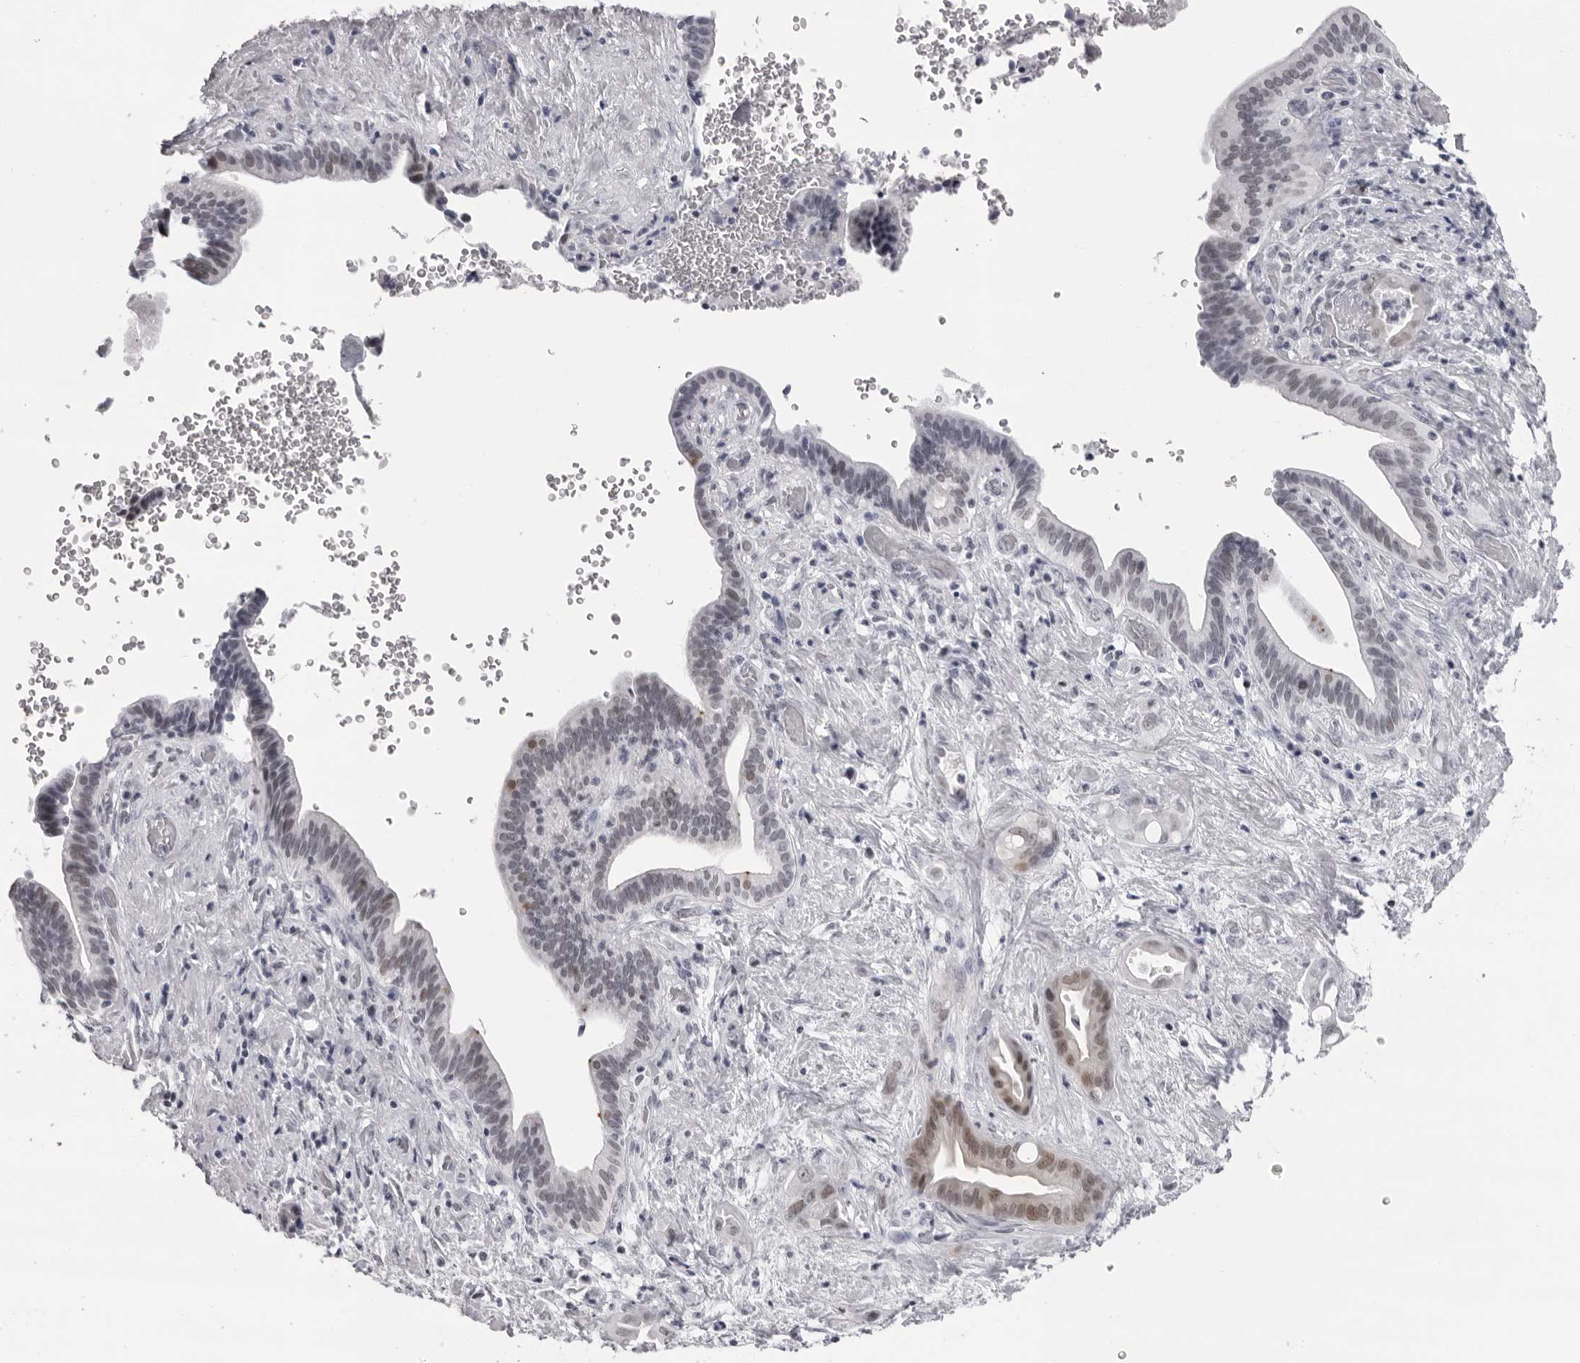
{"staining": {"intensity": "moderate", "quantity": "<25%", "location": "nuclear"}, "tissue": "liver cancer", "cell_type": "Tumor cells", "image_type": "cancer", "snomed": [{"axis": "morphology", "description": "Cholangiocarcinoma"}, {"axis": "topography", "description": "Liver"}], "caption": "Liver cancer (cholangiocarcinoma) stained for a protein displays moderate nuclear positivity in tumor cells. (Brightfield microscopy of DAB IHC at high magnification).", "gene": "ESPN", "patient": {"sex": "female", "age": 68}}